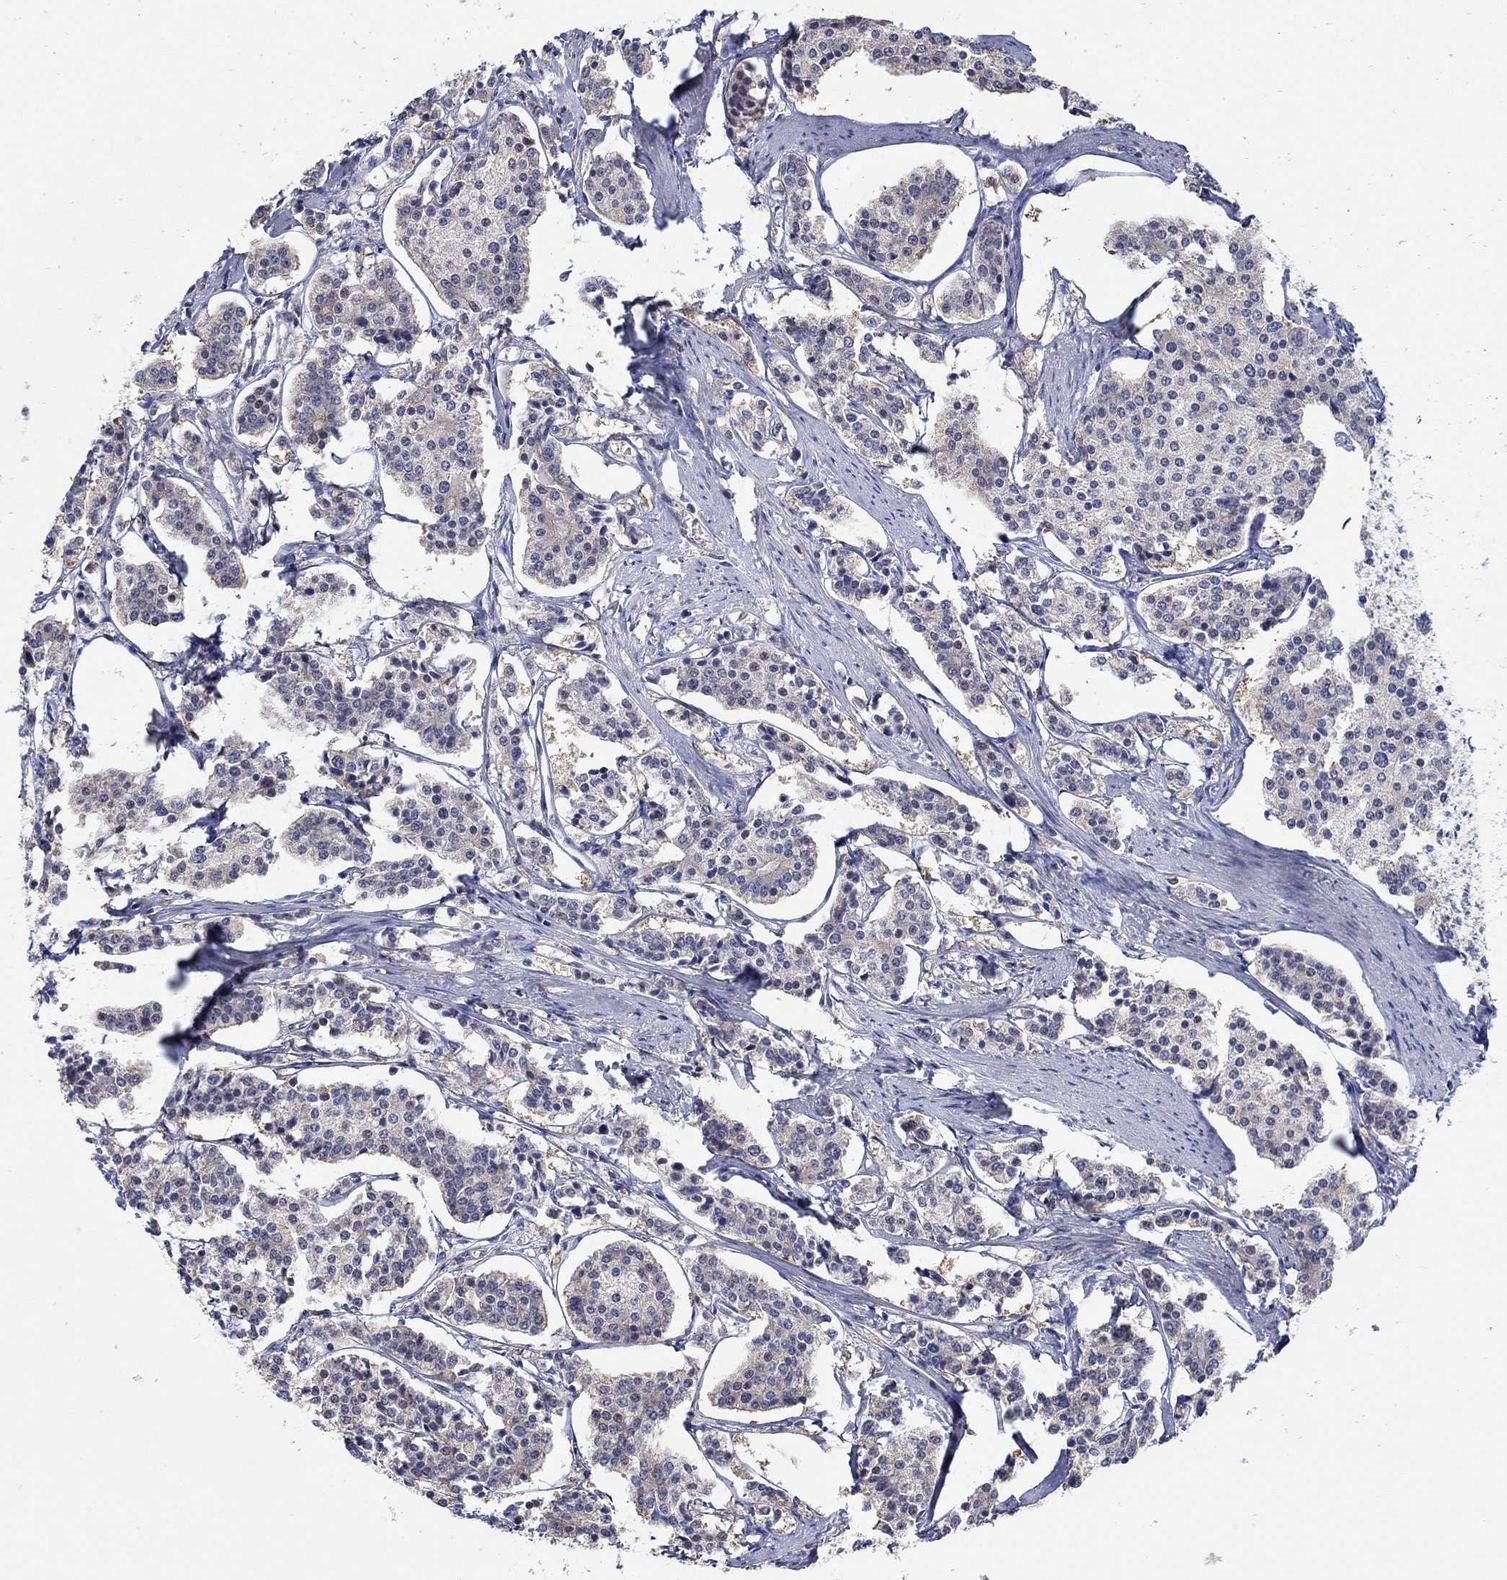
{"staining": {"intensity": "negative", "quantity": "none", "location": "none"}, "tissue": "carcinoid", "cell_type": "Tumor cells", "image_type": "cancer", "snomed": [{"axis": "morphology", "description": "Carcinoid, malignant, NOS"}, {"axis": "topography", "description": "Small intestine"}], "caption": "A histopathology image of malignant carcinoid stained for a protein displays no brown staining in tumor cells.", "gene": "TEKT3", "patient": {"sex": "female", "age": 65}}